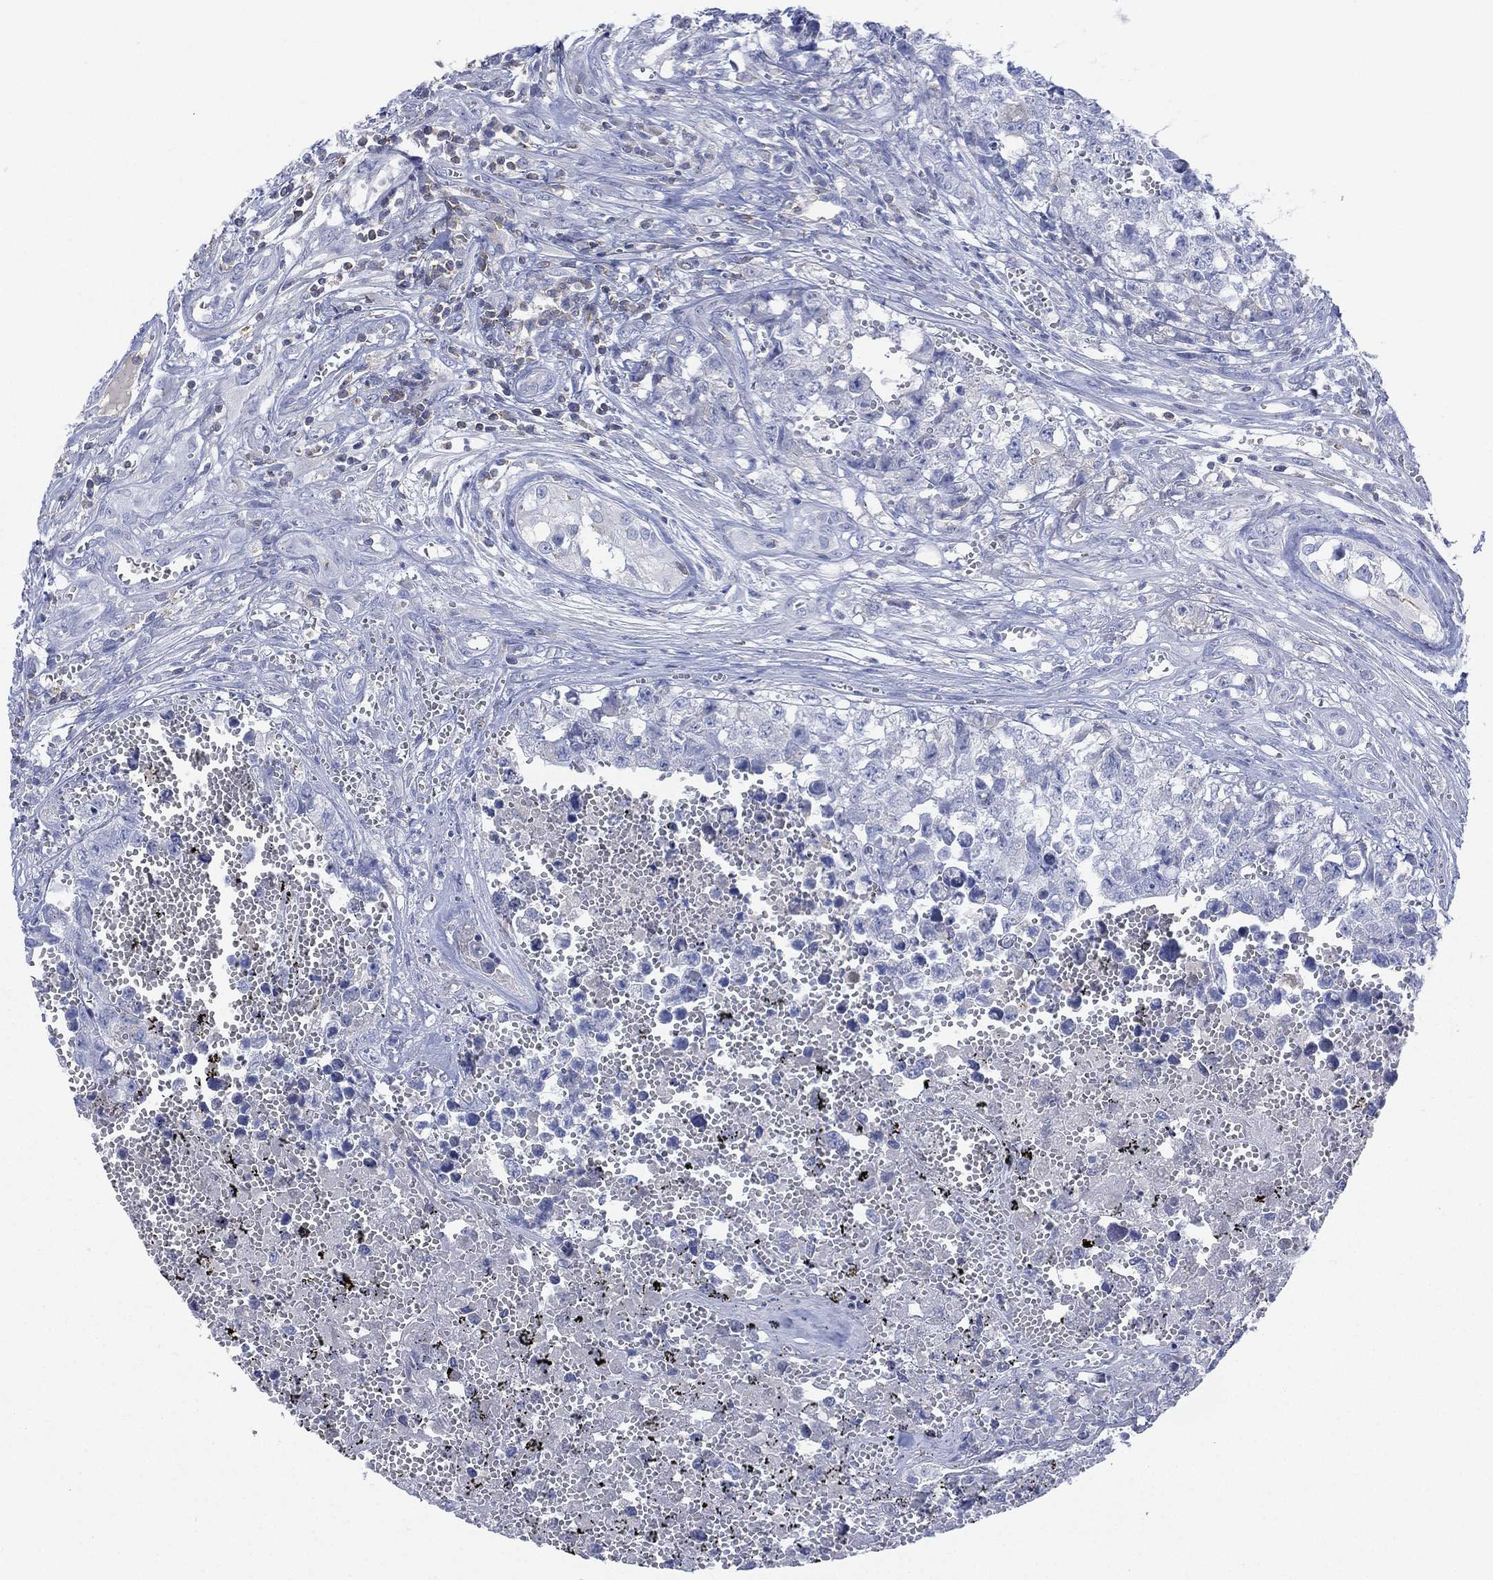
{"staining": {"intensity": "negative", "quantity": "none", "location": "none"}, "tissue": "testis cancer", "cell_type": "Tumor cells", "image_type": "cancer", "snomed": [{"axis": "morphology", "description": "Seminoma, NOS"}, {"axis": "morphology", "description": "Carcinoma, Embryonal, NOS"}, {"axis": "topography", "description": "Testis"}], "caption": "Histopathology image shows no protein positivity in tumor cells of testis embryonal carcinoma tissue.", "gene": "SEPTIN1", "patient": {"sex": "male", "age": 22}}